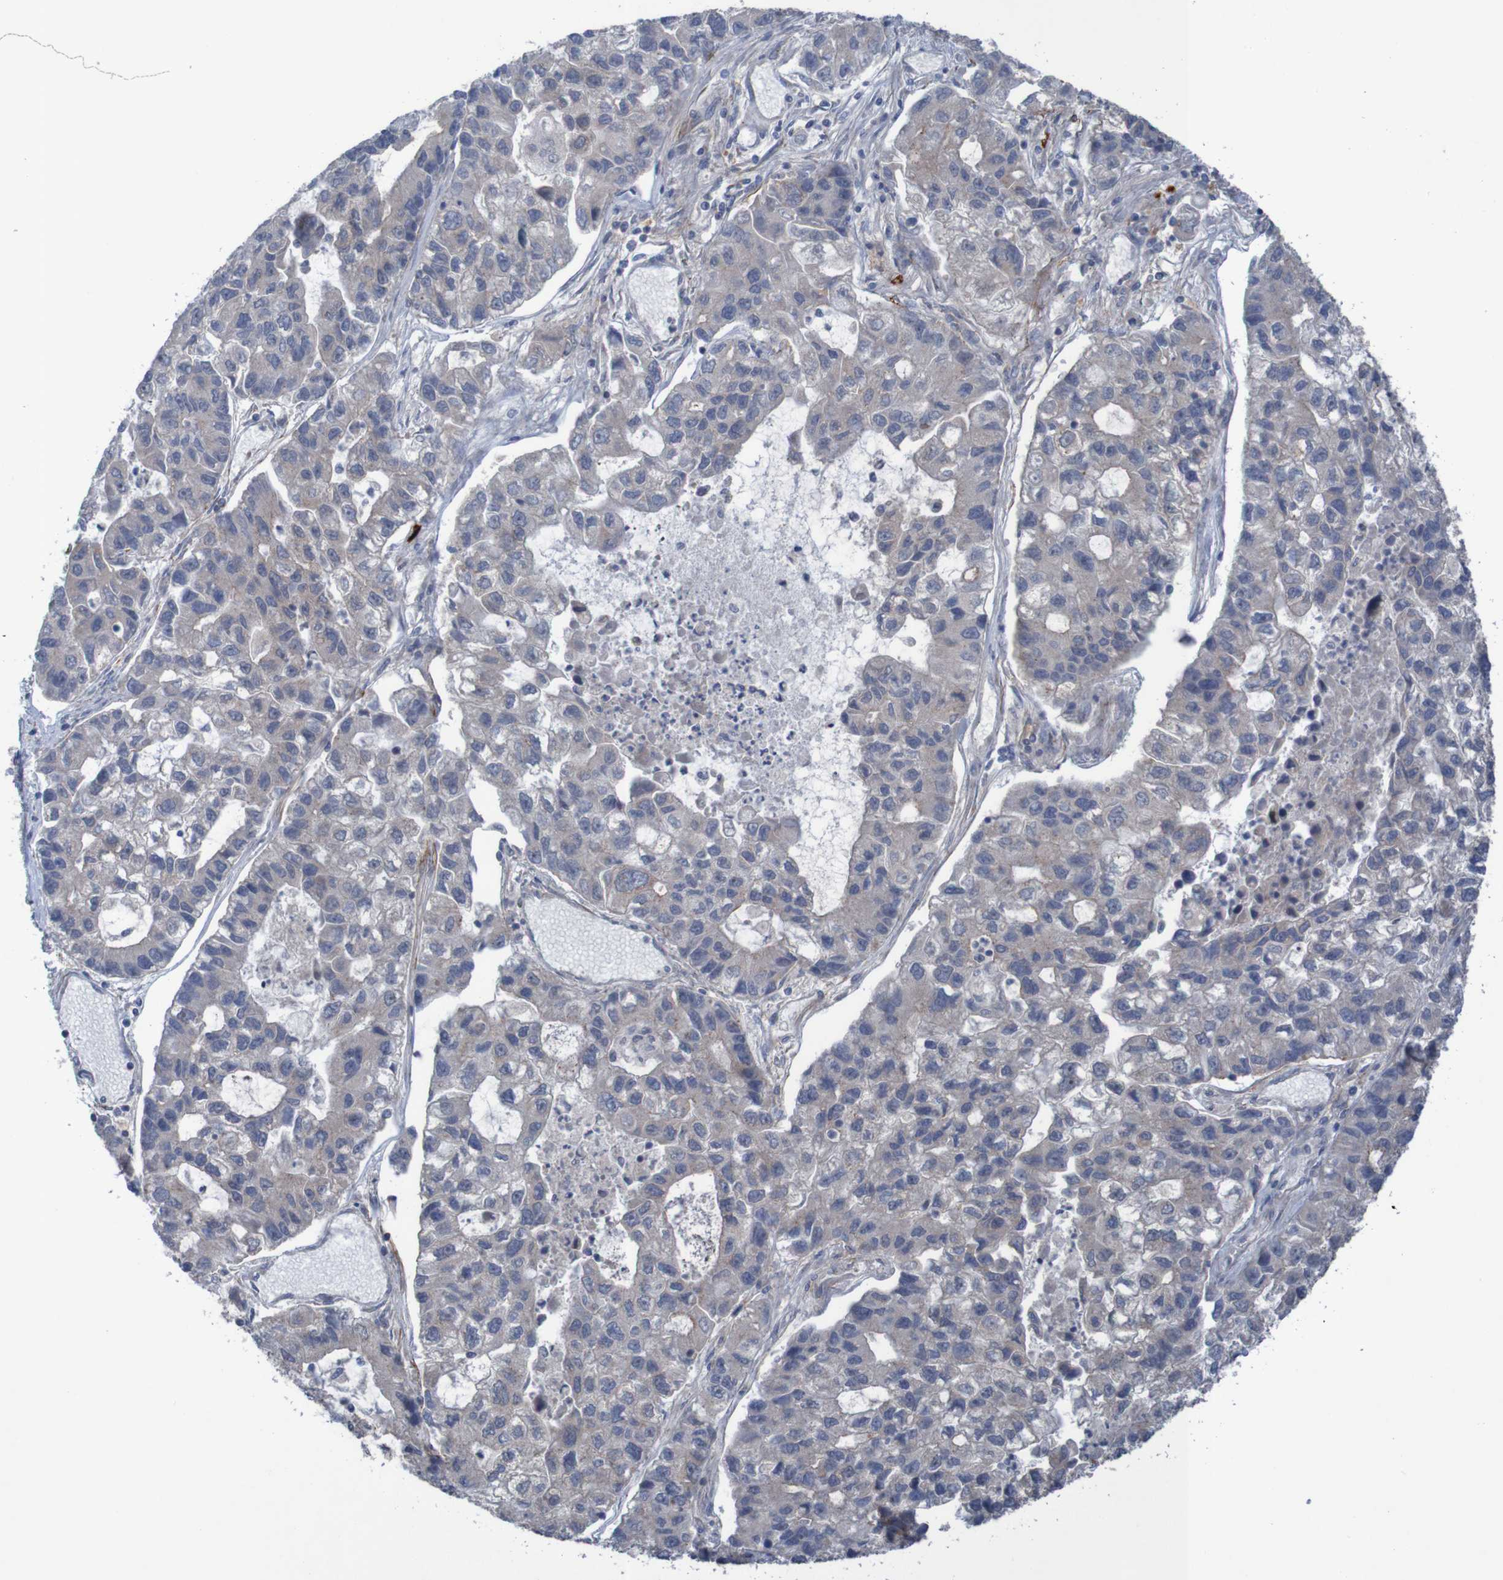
{"staining": {"intensity": "weak", "quantity": ">75%", "location": "cytoplasmic/membranous"}, "tissue": "lung cancer", "cell_type": "Tumor cells", "image_type": "cancer", "snomed": [{"axis": "morphology", "description": "Adenocarcinoma, NOS"}, {"axis": "topography", "description": "Lung"}], "caption": "Lung cancer stained with a brown dye shows weak cytoplasmic/membranous positive positivity in about >75% of tumor cells.", "gene": "ANGPT4", "patient": {"sex": "female", "age": 51}}